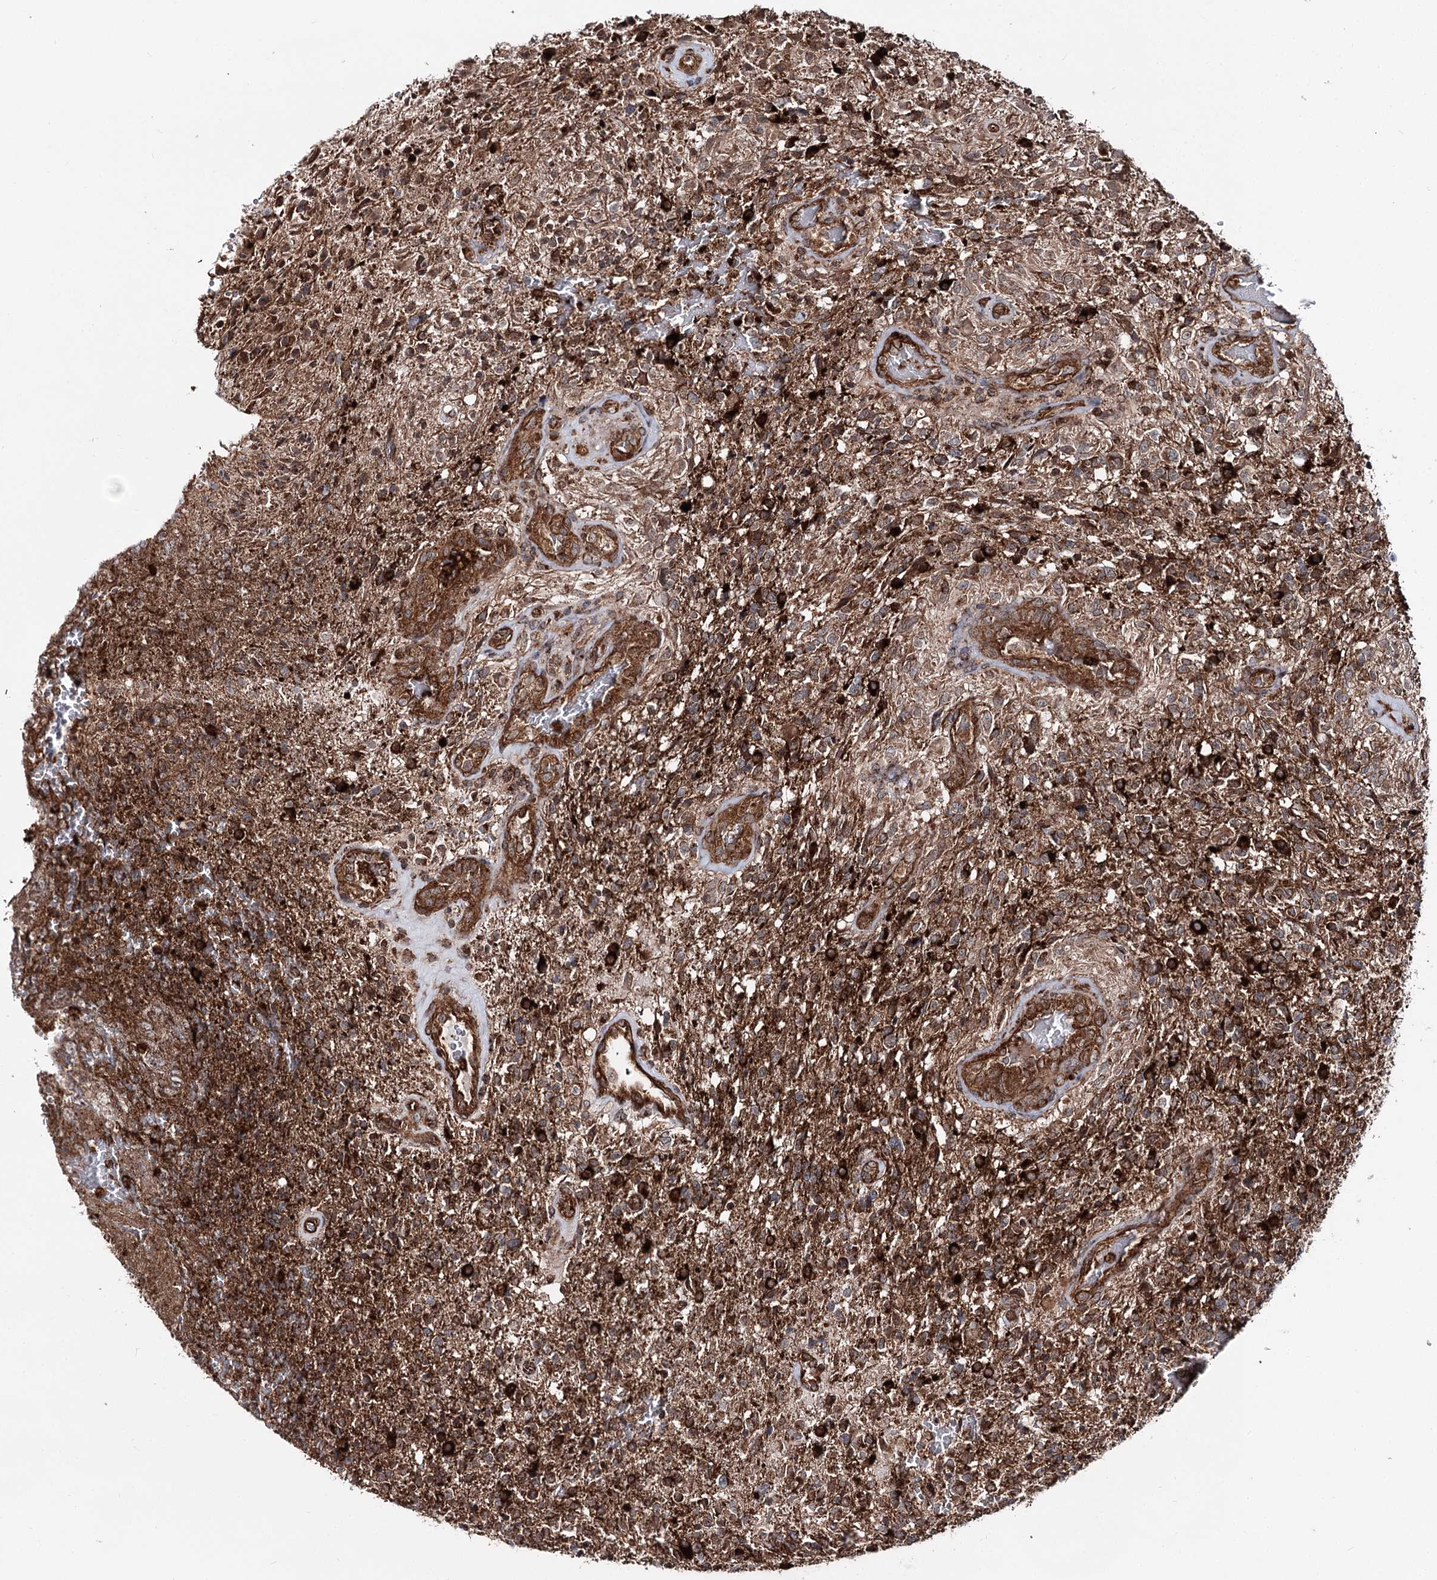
{"staining": {"intensity": "strong", "quantity": ">75%", "location": "cytoplasmic/membranous"}, "tissue": "glioma", "cell_type": "Tumor cells", "image_type": "cancer", "snomed": [{"axis": "morphology", "description": "Glioma, malignant, High grade"}, {"axis": "topography", "description": "Brain"}], "caption": "Strong cytoplasmic/membranous protein staining is identified in approximately >75% of tumor cells in glioma.", "gene": "FGFR1OP2", "patient": {"sex": "male", "age": 56}}